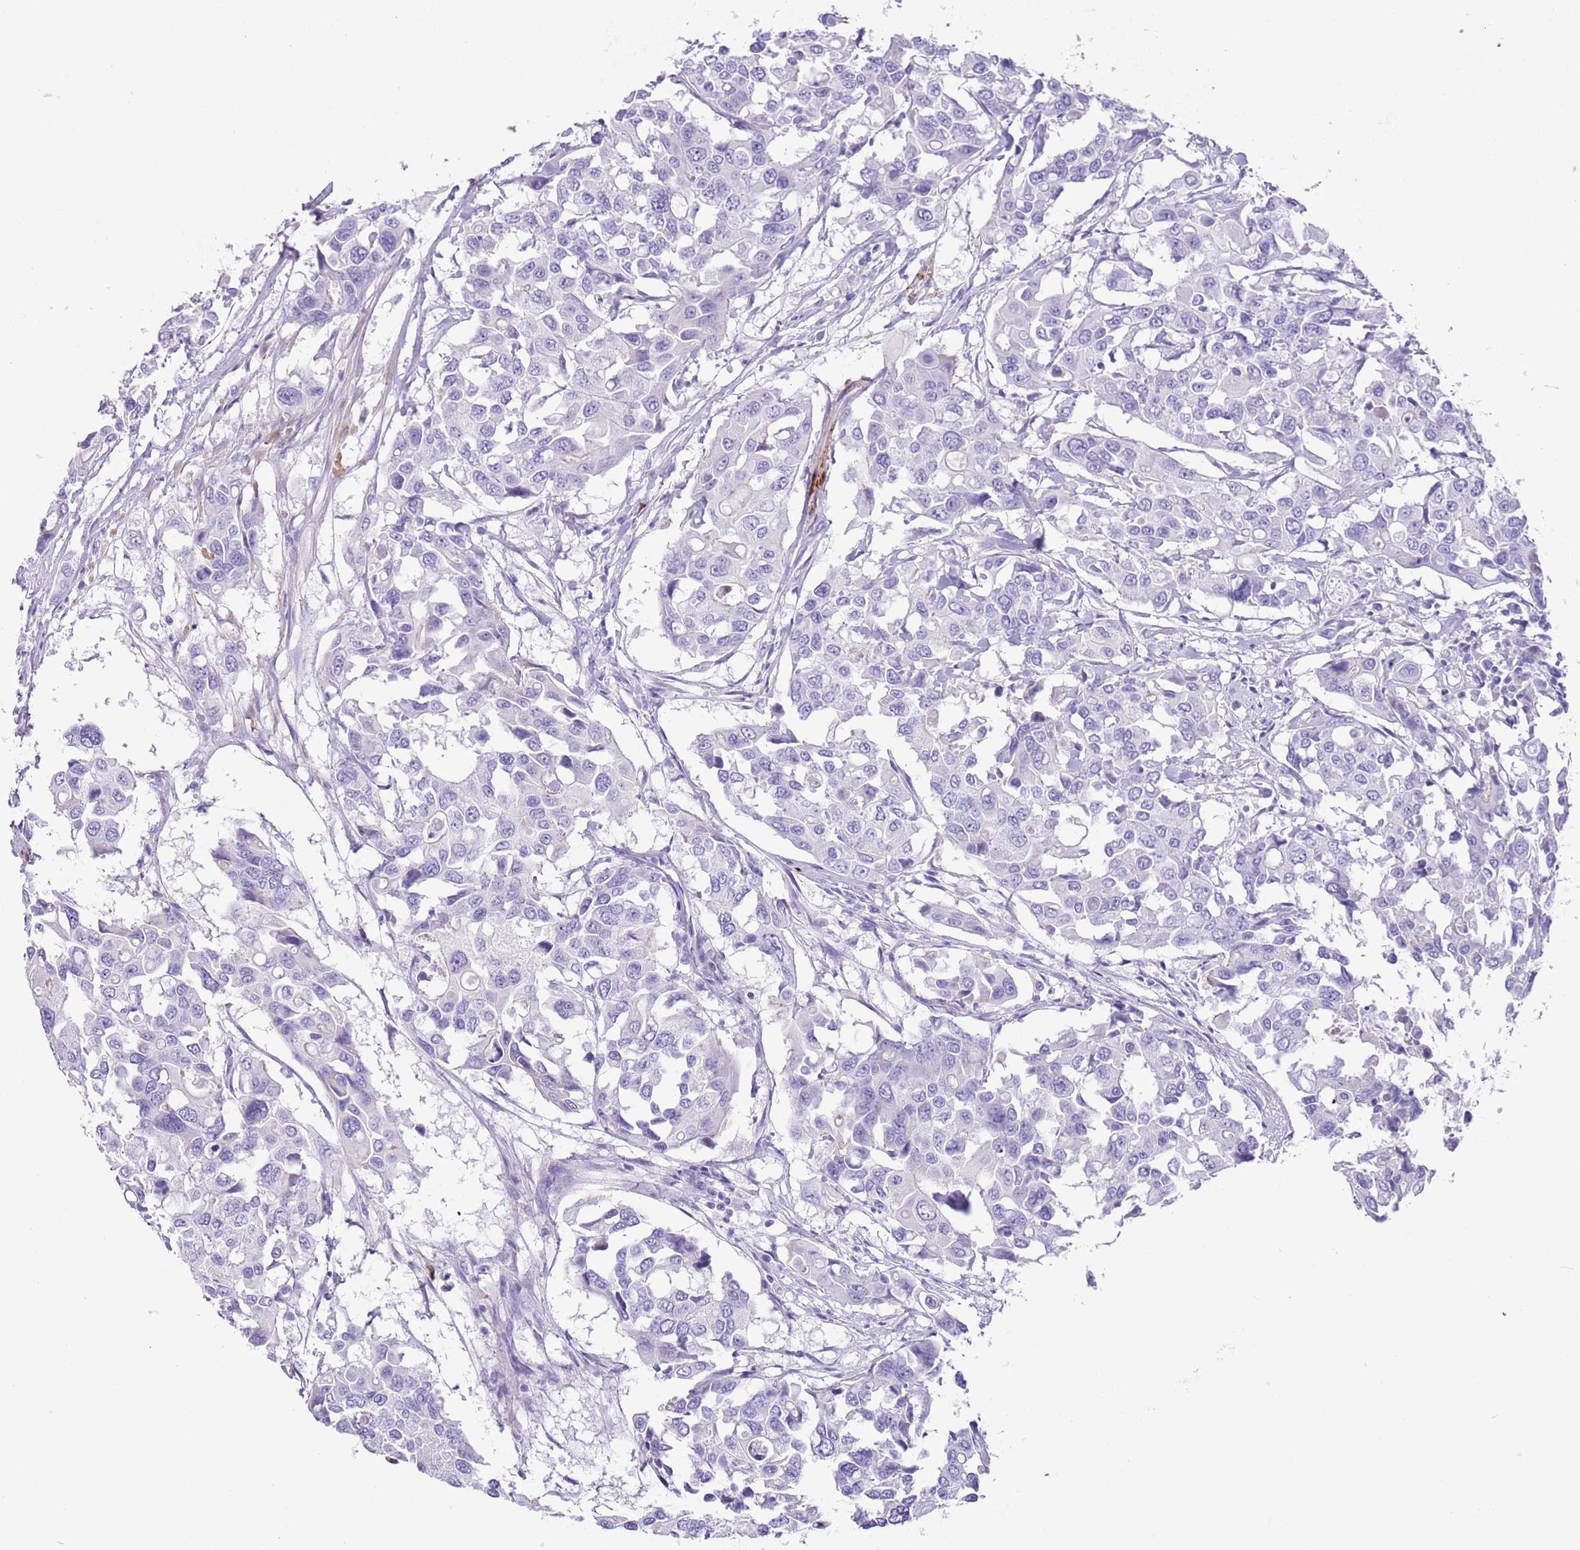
{"staining": {"intensity": "negative", "quantity": "none", "location": "none"}, "tissue": "colorectal cancer", "cell_type": "Tumor cells", "image_type": "cancer", "snomed": [{"axis": "morphology", "description": "Adenocarcinoma, NOS"}, {"axis": "topography", "description": "Colon"}], "caption": "The image demonstrates no staining of tumor cells in adenocarcinoma (colorectal).", "gene": "SLC7A14", "patient": {"sex": "male", "age": 77}}